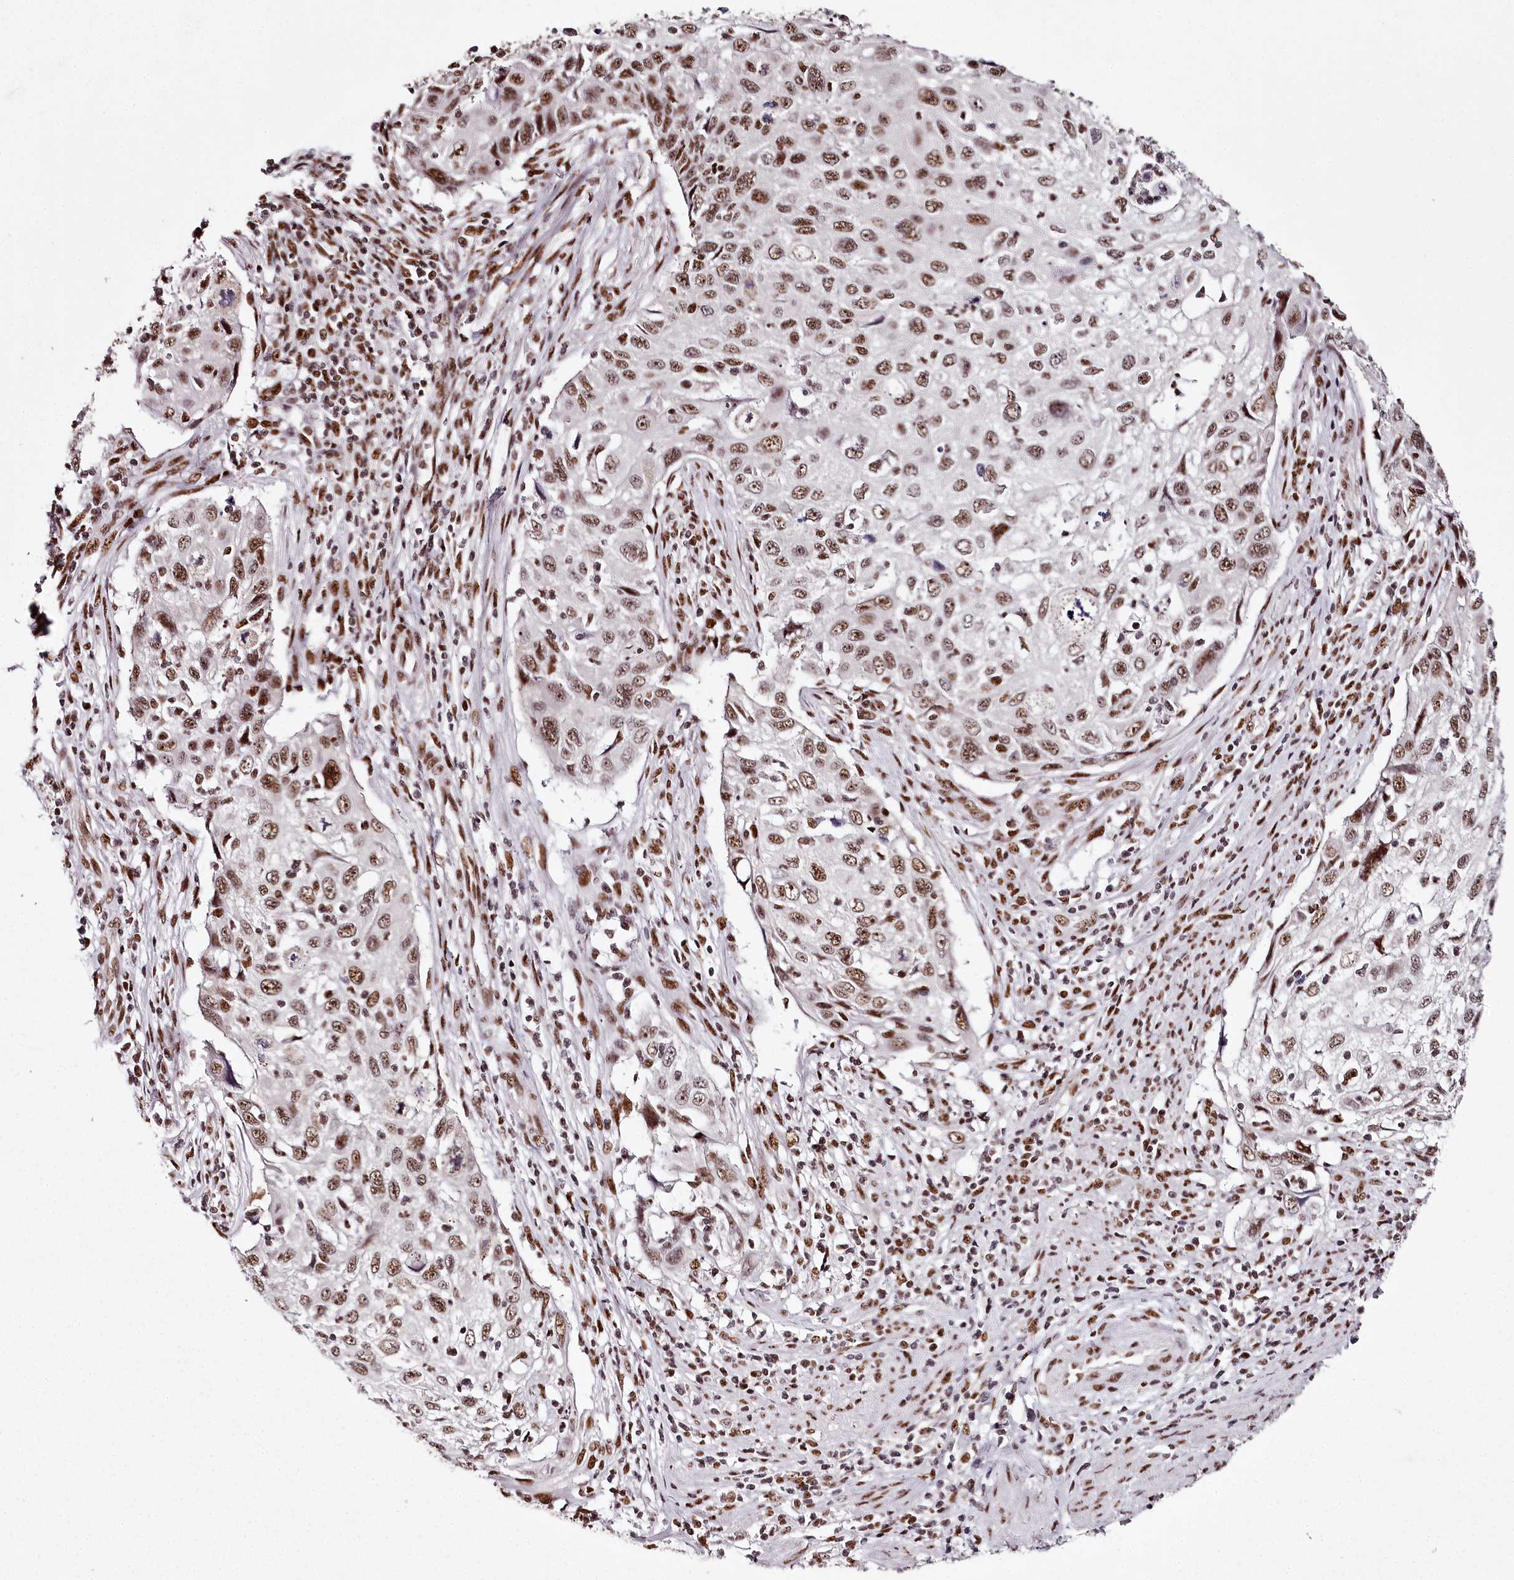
{"staining": {"intensity": "moderate", "quantity": ">75%", "location": "nuclear"}, "tissue": "cervical cancer", "cell_type": "Tumor cells", "image_type": "cancer", "snomed": [{"axis": "morphology", "description": "Squamous cell carcinoma, NOS"}, {"axis": "topography", "description": "Cervix"}], "caption": "Protein staining exhibits moderate nuclear staining in approximately >75% of tumor cells in cervical squamous cell carcinoma. (Stains: DAB (3,3'-diaminobenzidine) in brown, nuclei in blue, Microscopy: brightfield microscopy at high magnification).", "gene": "PSPC1", "patient": {"sex": "female", "age": 70}}